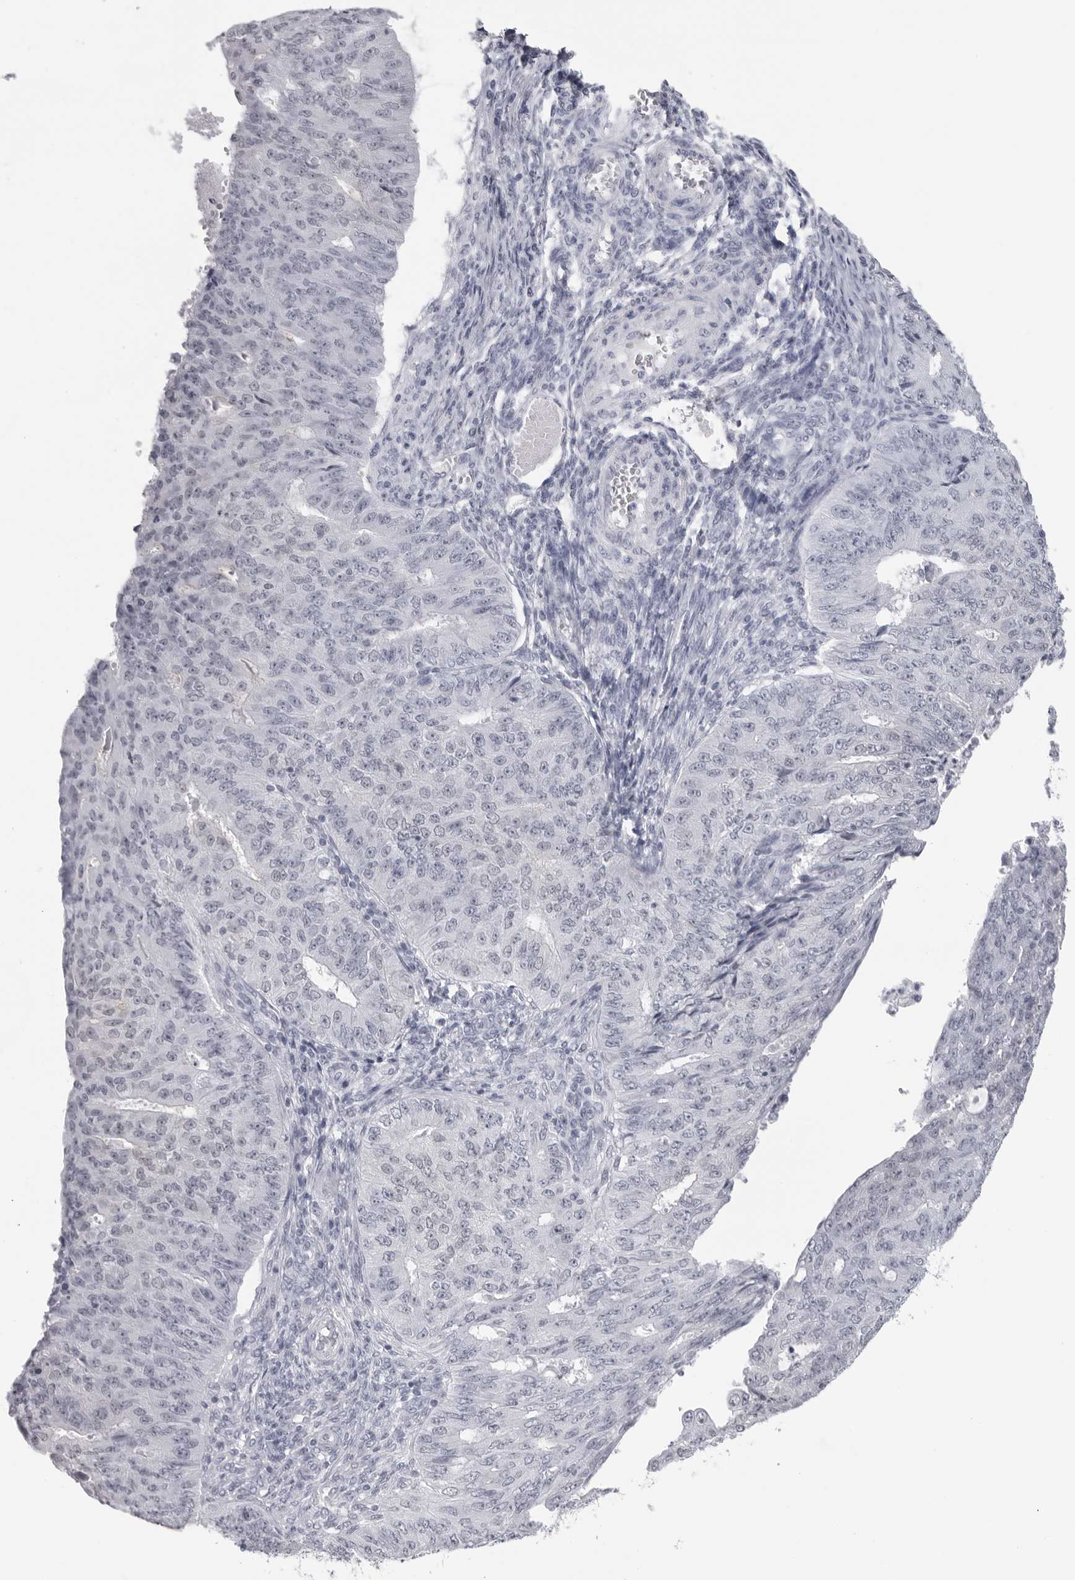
{"staining": {"intensity": "negative", "quantity": "none", "location": "none"}, "tissue": "endometrial cancer", "cell_type": "Tumor cells", "image_type": "cancer", "snomed": [{"axis": "morphology", "description": "Adenocarcinoma, NOS"}, {"axis": "topography", "description": "Endometrium"}], "caption": "DAB (3,3'-diaminobenzidine) immunohistochemical staining of endometrial cancer (adenocarcinoma) displays no significant positivity in tumor cells.", "gene": "ESPN", "patient": {"sex": "female", "age": 32}}